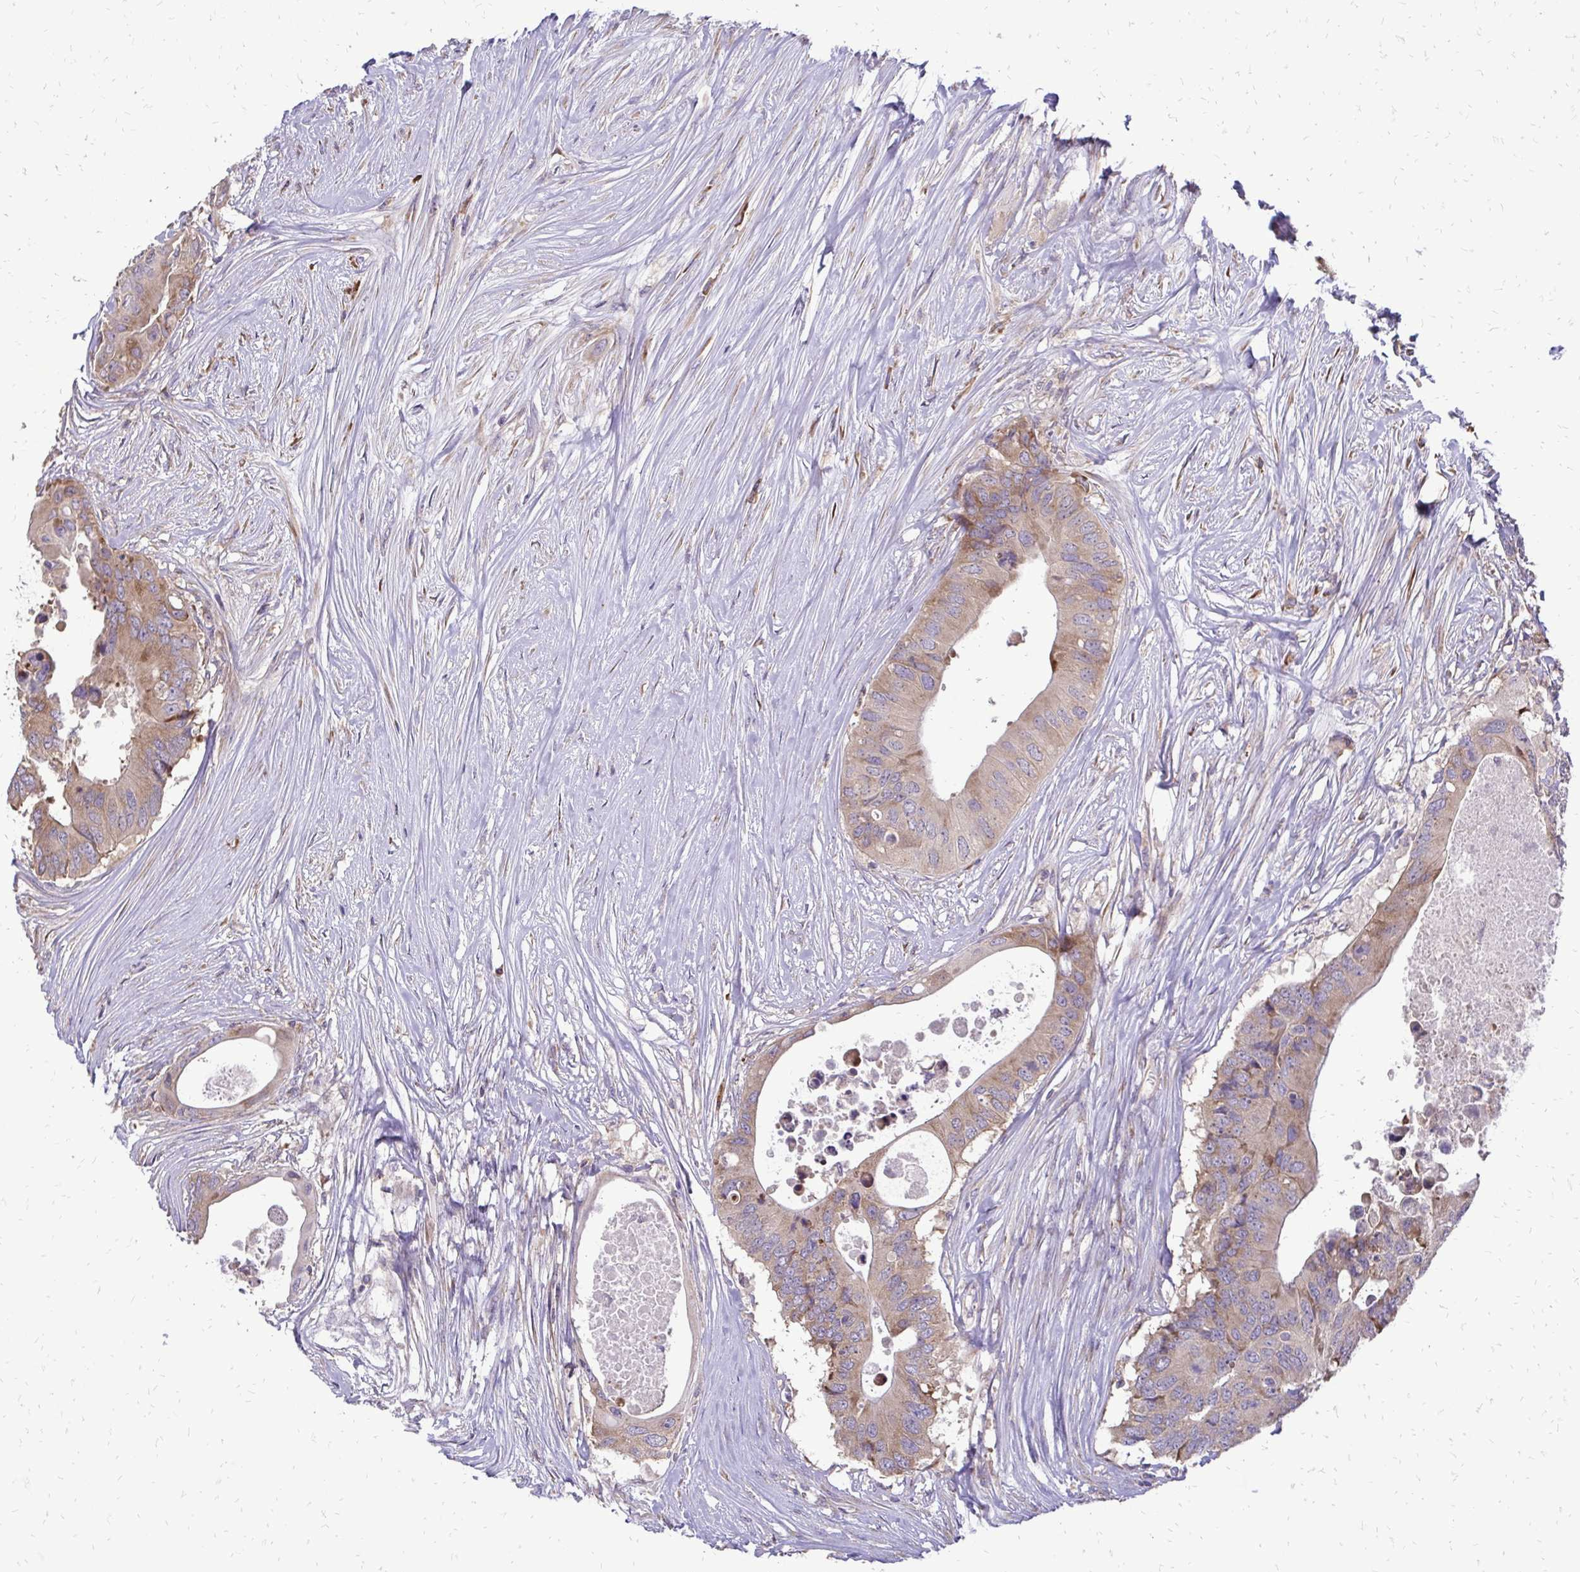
{"staining": {"intensity": "moderate", "quantity": ">75%", "location": "cytoplasmic/membranous"}, "tissue": "colorectal cancer", "cell_type": "Tumor cells", "image_type": "cancer", "snomed": [{"axis": "morphology", "description": "Adenocarcinoma, NOS"}, {"axis": "topography", "description": "Colon"}], "caption": "A medium amount of moderate cytoplasmic/membranous positivity is identified in approximately >75% of tumor cells in colorectal adenocarcinoma tissue. (Brightfield microscopy of DAB IHC at high magnification).", "gene": "RPS3", "patient": {"sex": "male", "age": 71}}